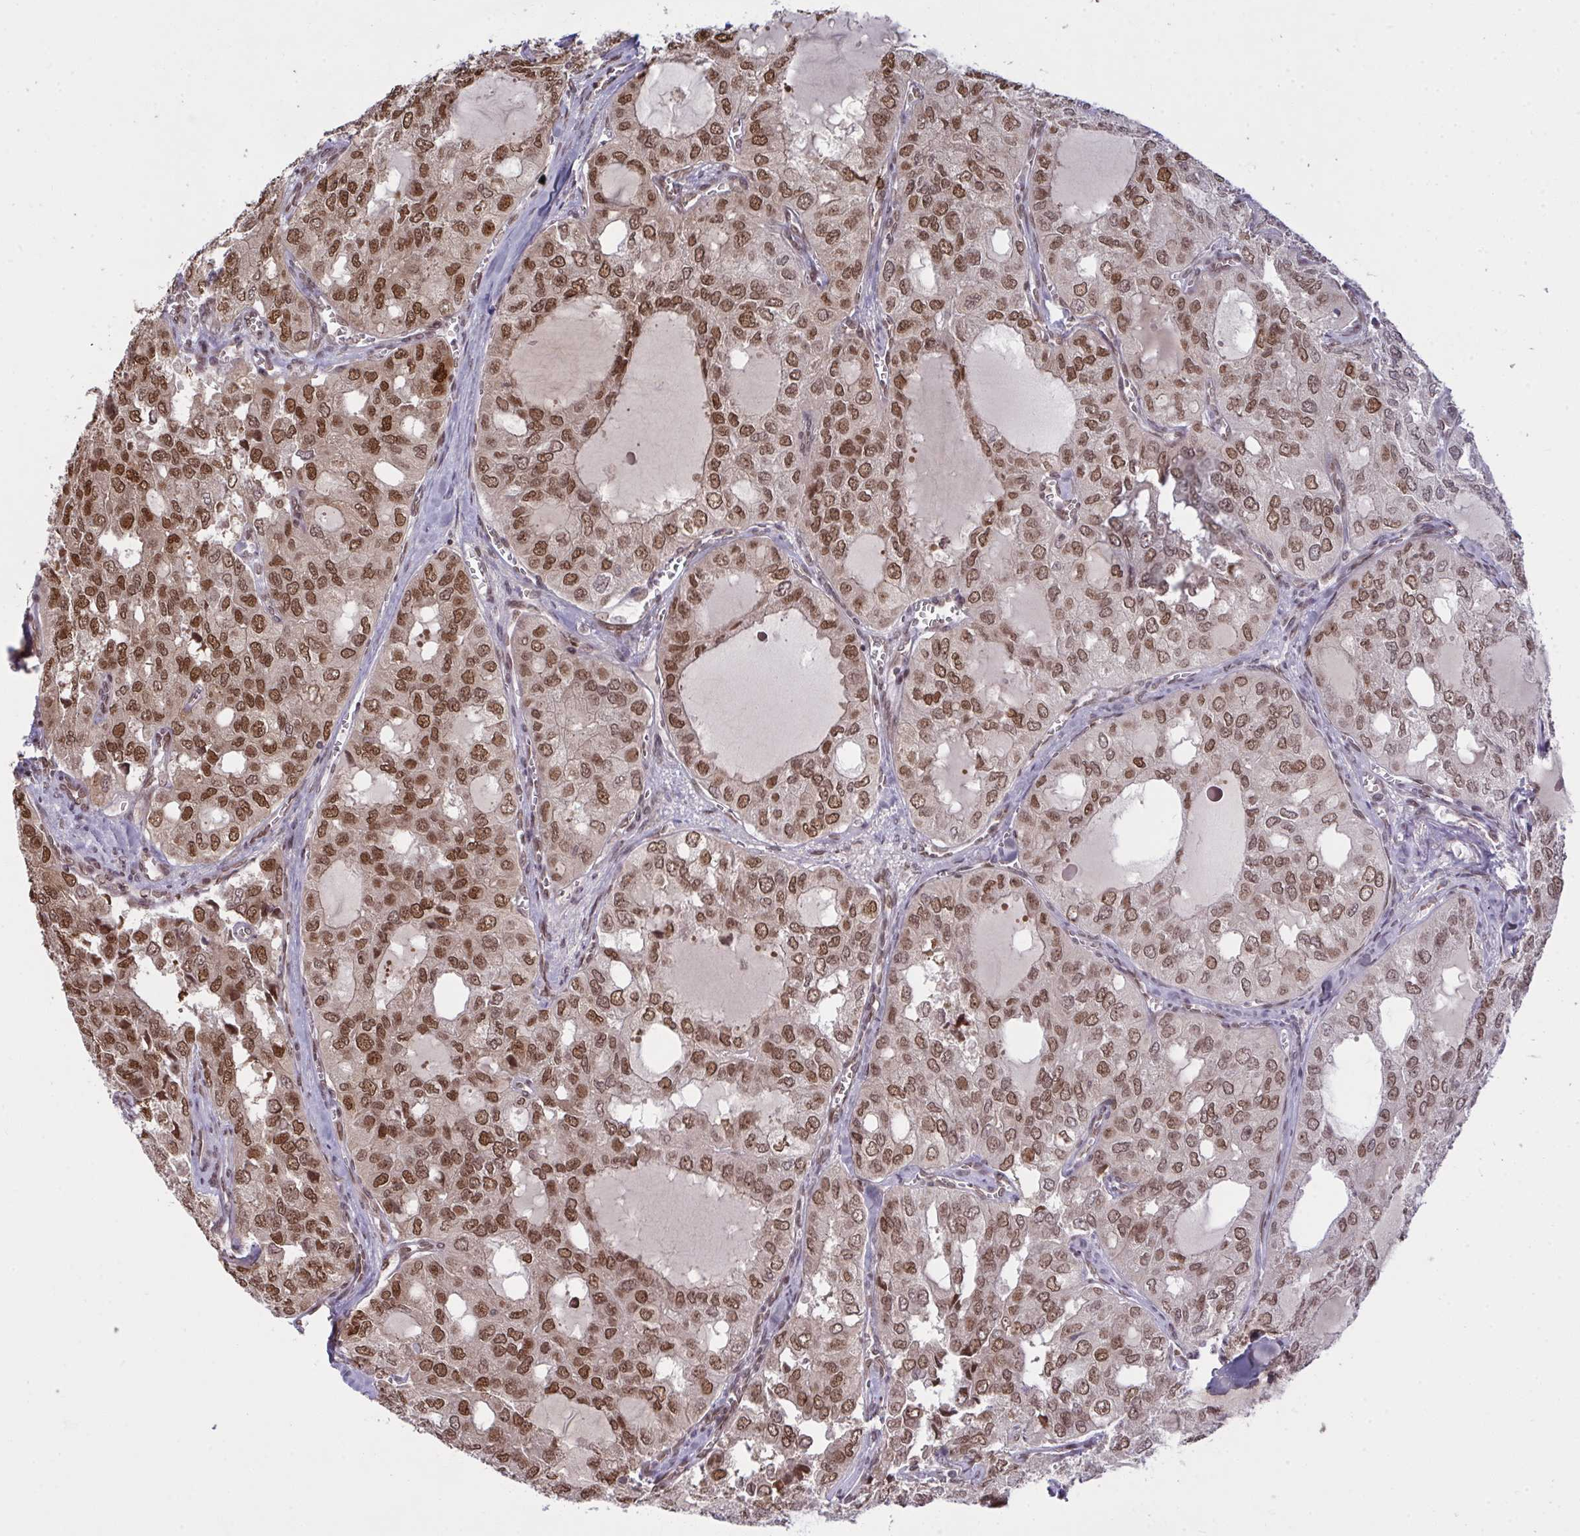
{"staining": {"intensity": "moderate", "quantity": ">75%", "location": "nuclear"}, "tissue": "thyroid cancer", "cell_type": "Tumor cells", "image_type": "cancer", "snomed": [{"axis": "morphology", "description": "Follicular adenoma carcinoma, NOS"}, {"axis": "topography", "description": "Thyroid gland"}], "caption": "Human thyroid follicular adenoma carcinoma stained with a brown dye demonstrates moderate nuclear positive positivity in about >75% of tumor cells.", "gene": "UXT", "patient": {"sex": "male", "age": 75}}